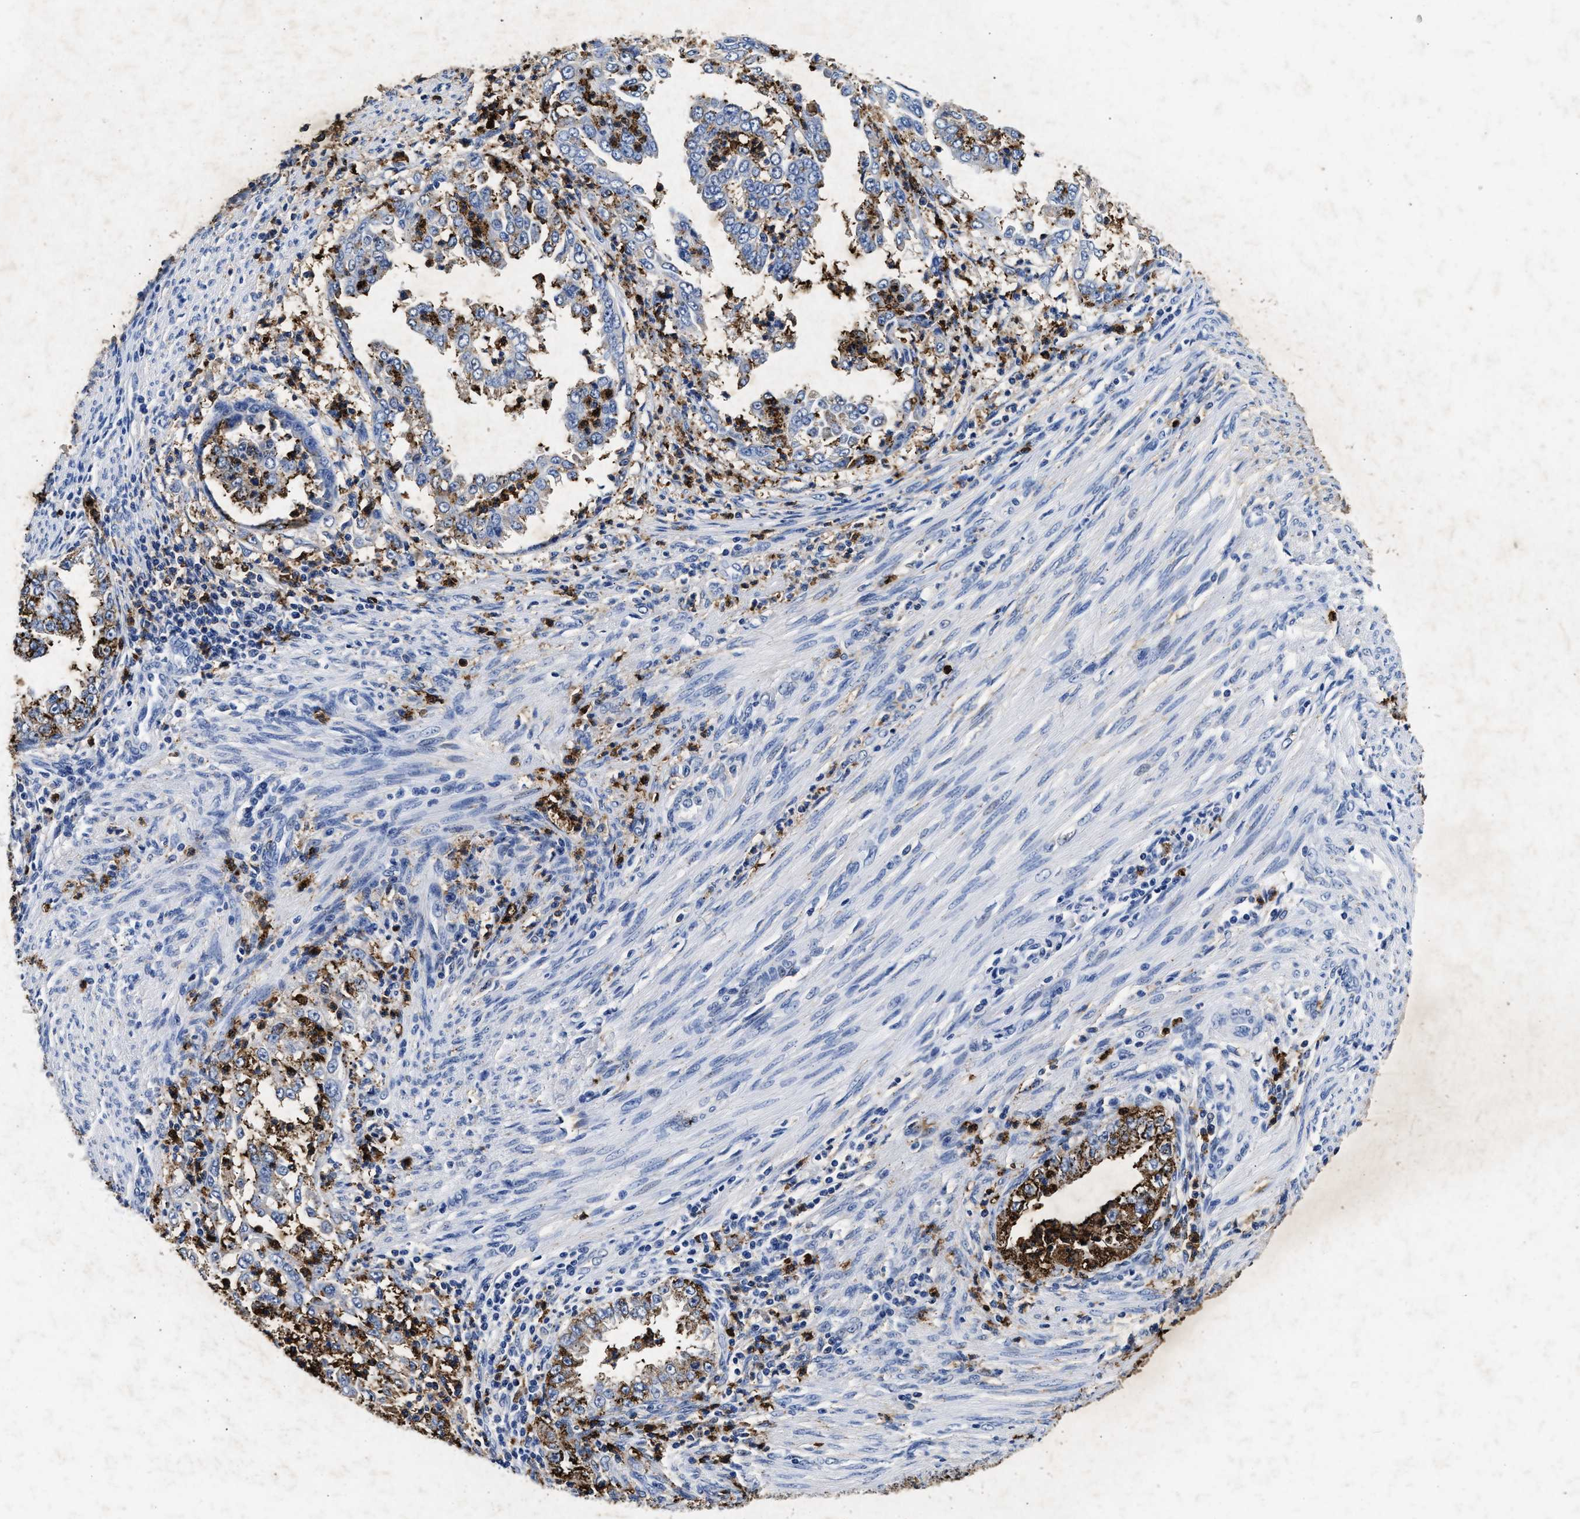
{"staining": {"intensity": "strong", "quantity": "<25%", "location": "cytoplasmic/membranous"}, "tissue": "endometrial cancer", "cell_type": "Tumor cells", "image_type": "cancer", "snomed": [{"axis": "morphology", "description": "Adenocarcinoma, NOS"}, {"axis": "topography", "description": "Endometrium"}], "caption": "A medium amount of strong cytoplasmic/membranous positivity is appreciated in about <25% of tumor cells in adenocarcinoma (endometrial) tissue.", "gene": "LTB4R2", "patient": {"sex": "female", "age": 85}}